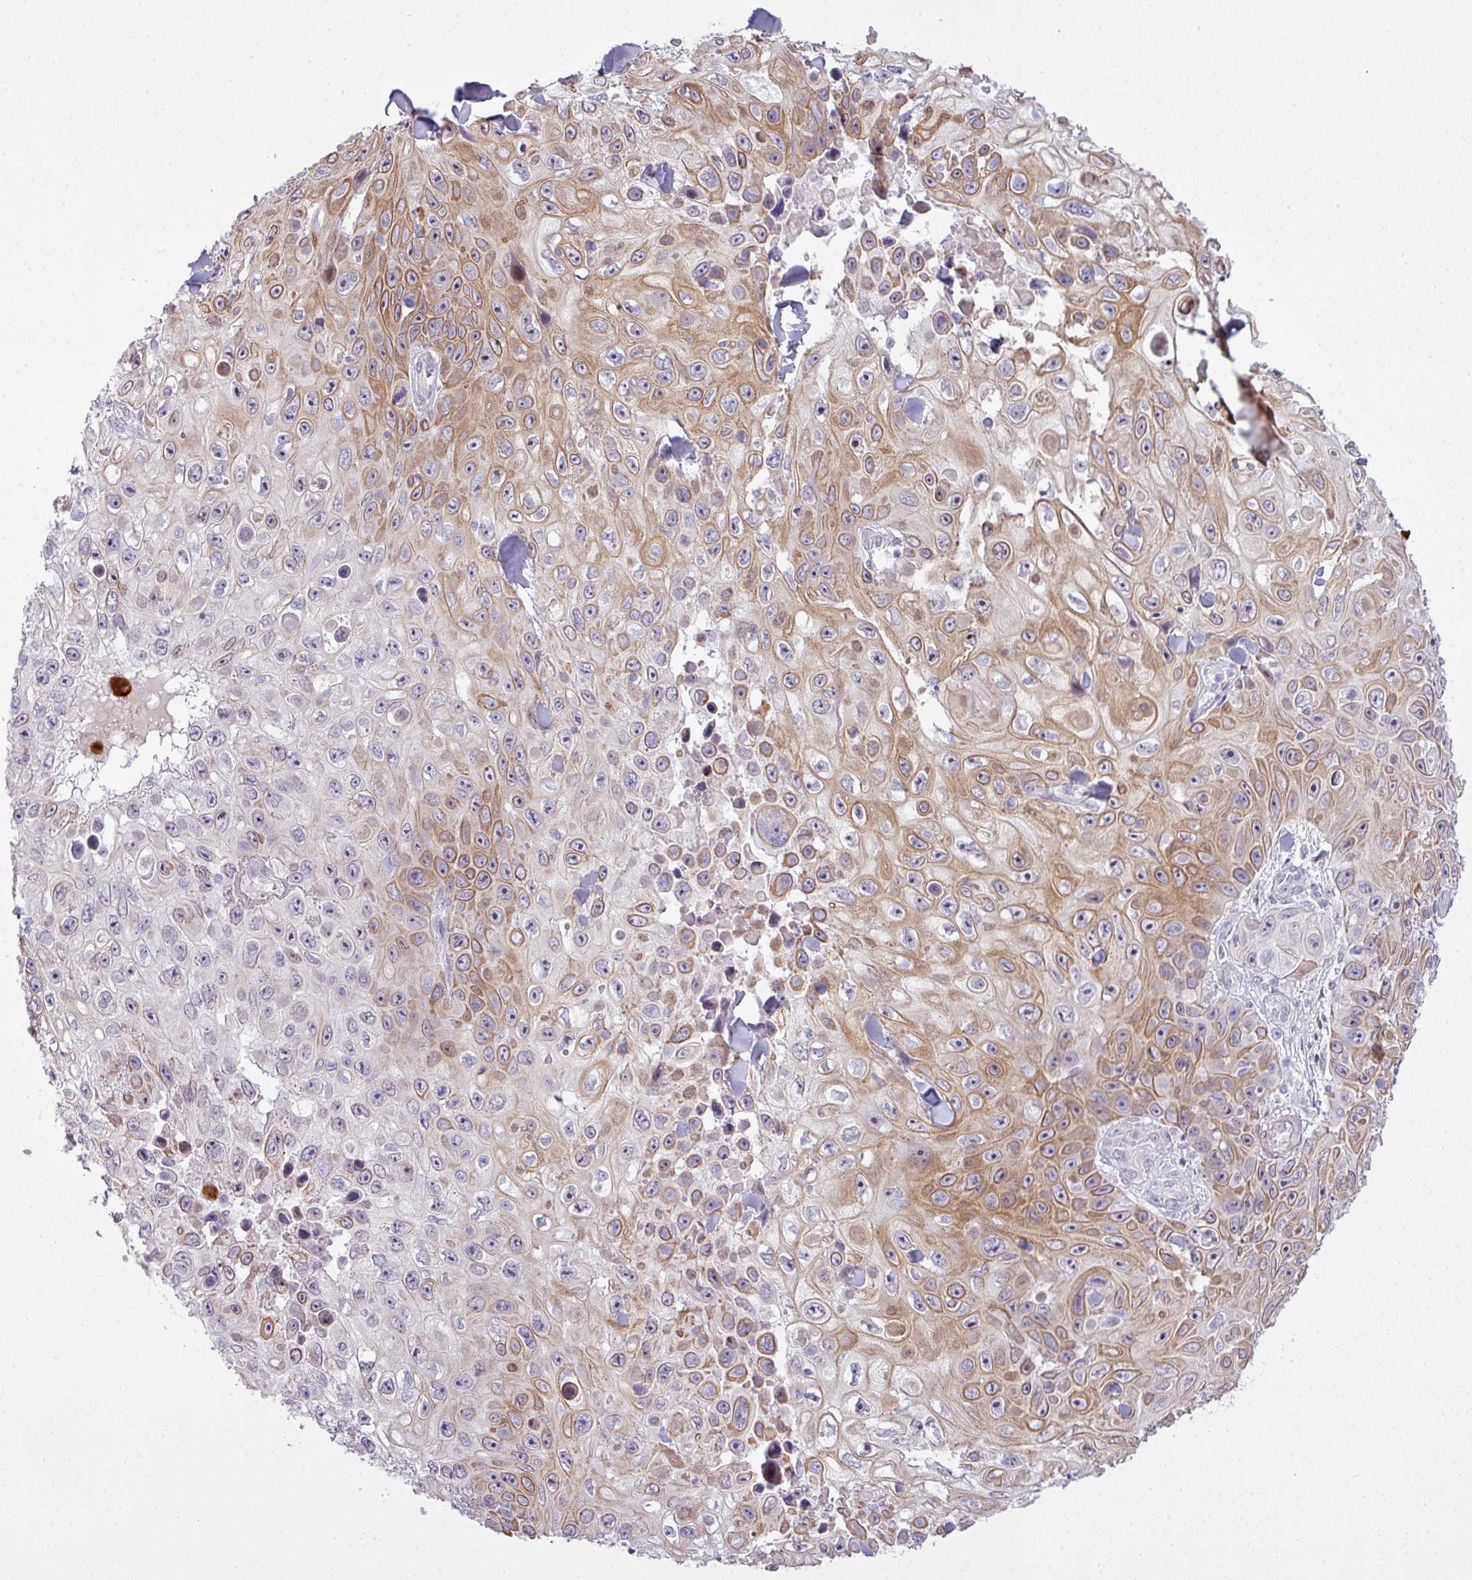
{"staining": {"intensity": "moderate", "quantity": "25%-75%", "location": "cytoplasmic/membranous,nuclear"}, "tissue": "skin cancer", "cell_type": "Tumor cells", "image_type": "cancer", "snomed": [{"axis": "morphology", "description": "Squamous cell carcinoma, NOS"}, {"axis": "topography", "description": "Skin"}], "caption": "The histopathology image demonstrates staining of skin cancer, revealing moderate cytoplasmic/membranous and nuclear protein expression (brown color) within tumor cells.", "gene": "ZNF688", "patient": {"sex": "male", "age": 82}}